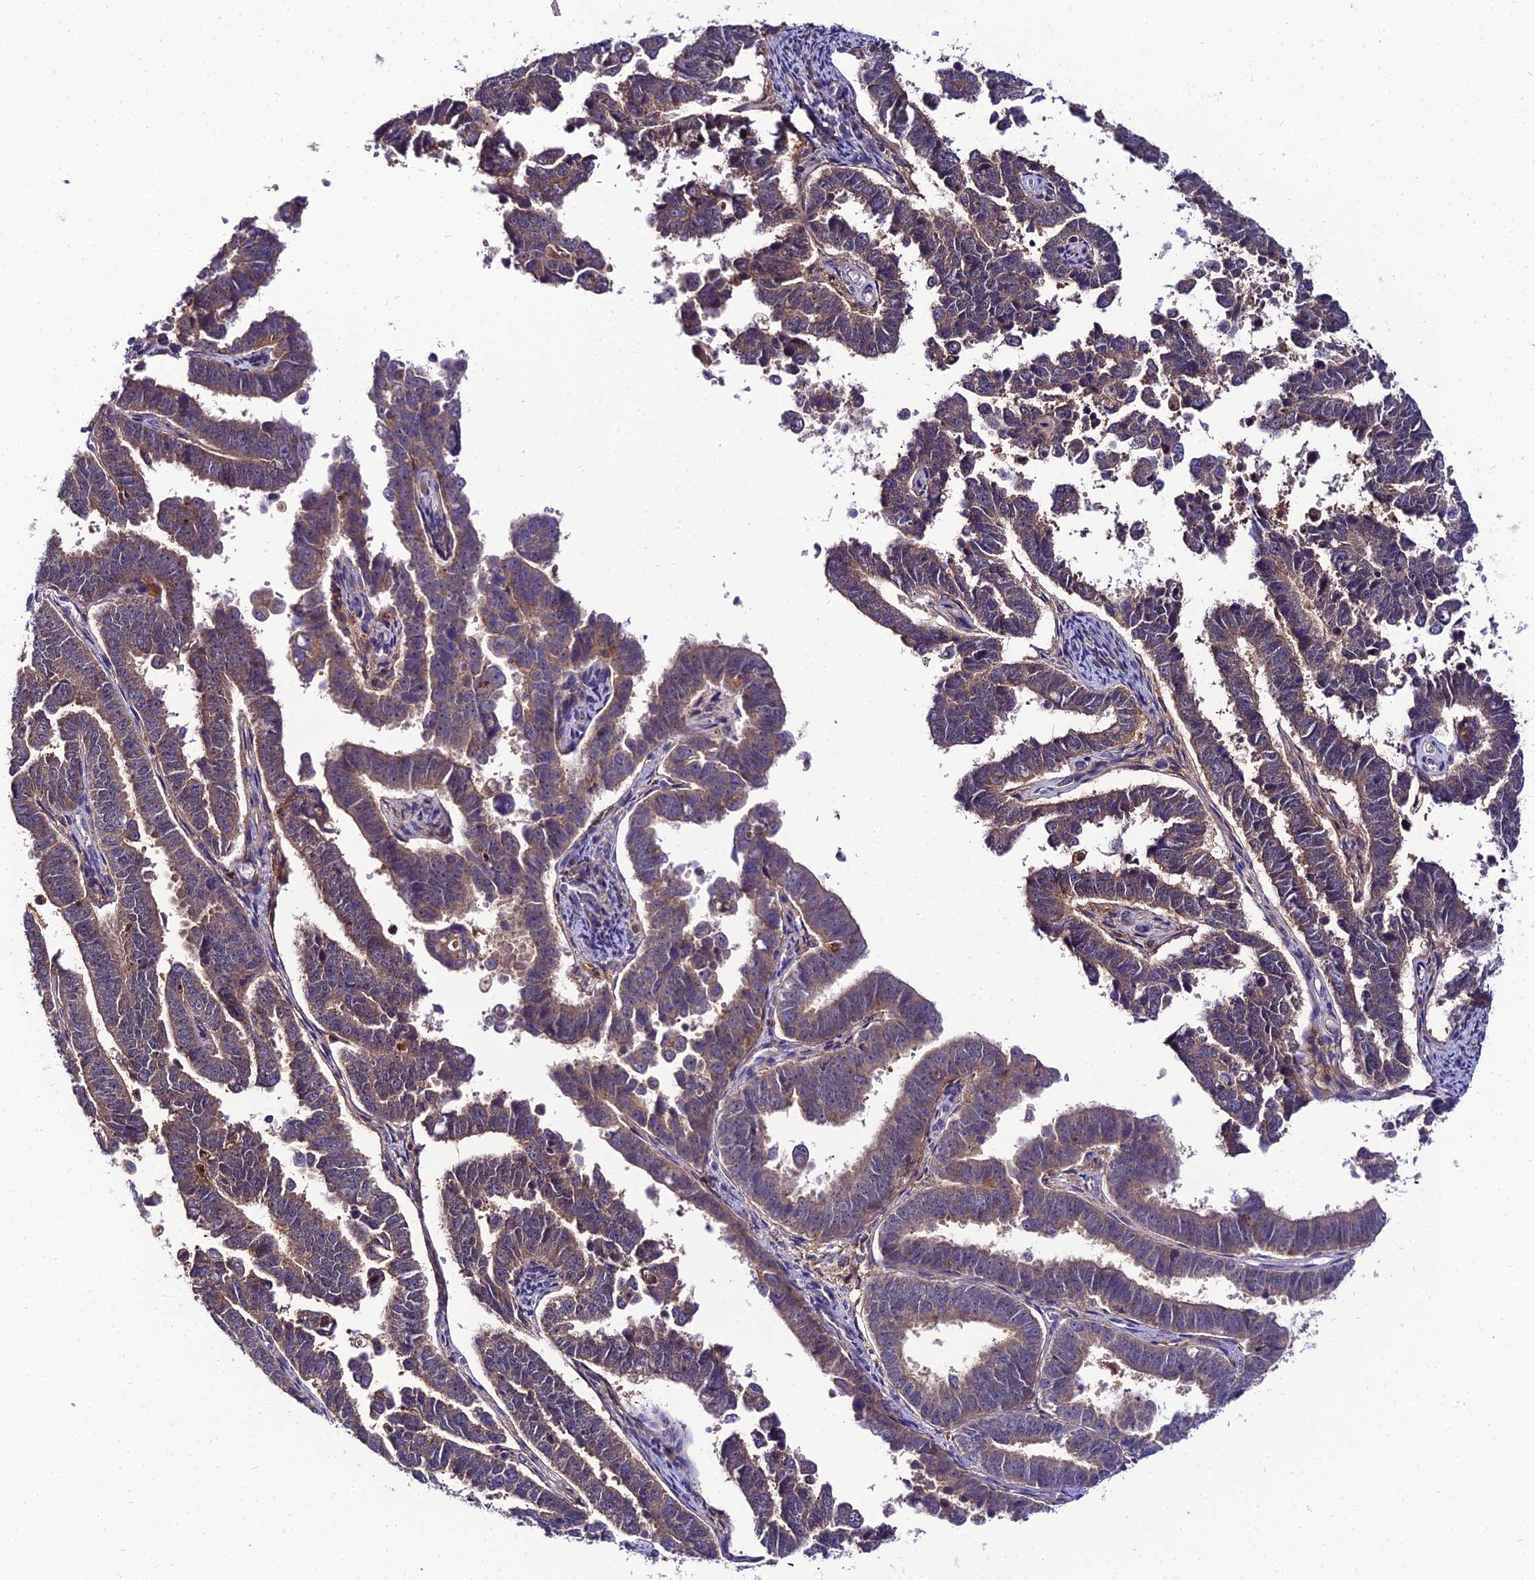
{"staining": {"intensity": "moderate", "quantity": ">75%", "location": "cytoplasmic/membranous"}, "tissue": "endometrial cancer", "cell_type": "Tumor cells", "image_type": "cancer", "snomed": [{"axis": "morphology", "description": "Adenocarcinoma, NOS"}, {"axis": "topography", "description": "Endometrium"}], "caption": "Immunohistochemical staining of human adenocarcinoma (endometrial) reveals medium levels of moderate cytoplasmic/membranous expression in approximately >75% of tumor cells.", "gene": "C2orf69", "patient": {"sex": "female", "age": 75}}